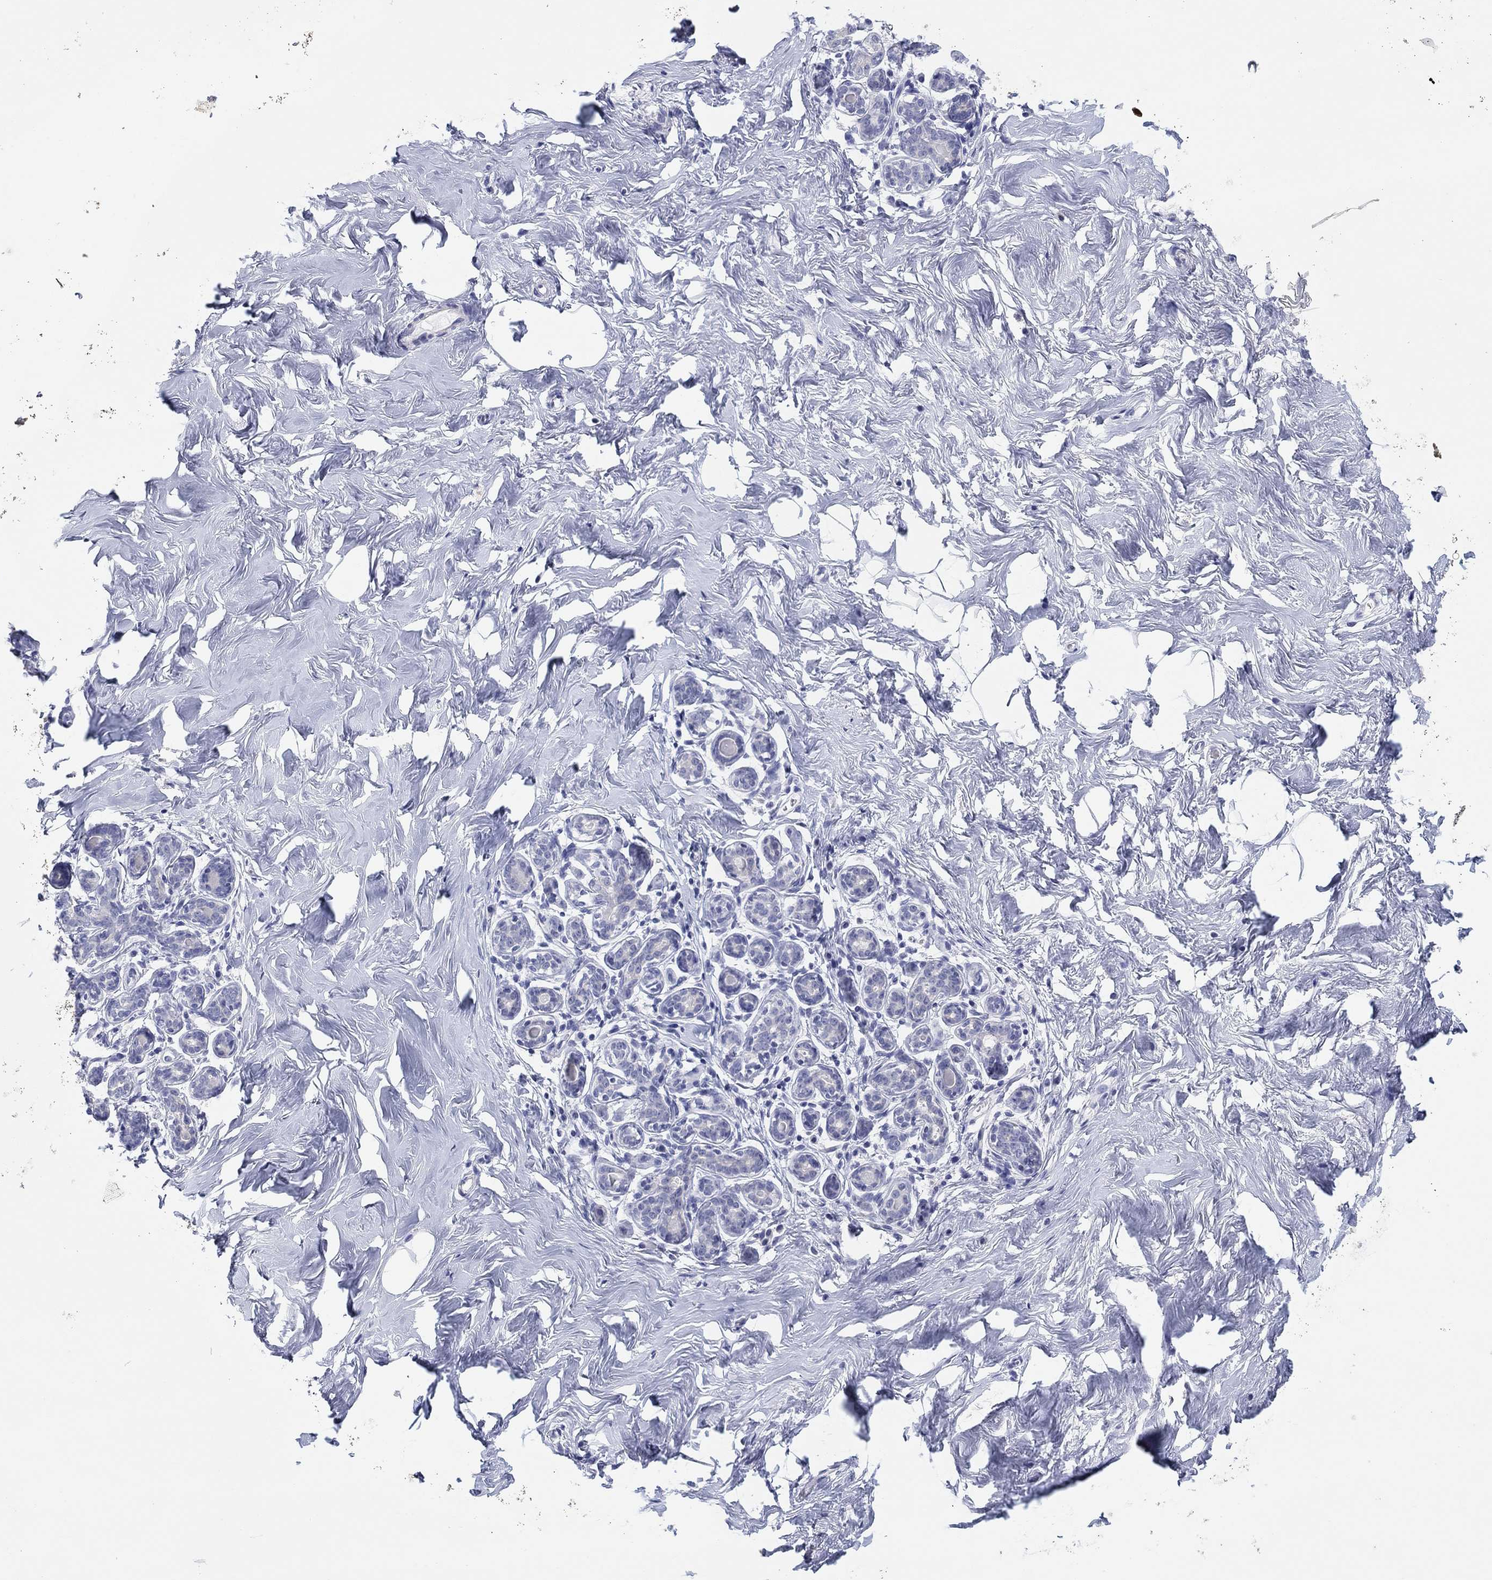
{"staining": {"intensity": "negative", "quantity": "none", "location": "none"}, "tissue": "breast", "cell_type": "Adipocytes", "image_type": "normal", "snomed": [{"axis": "morphology", "description": "Normal tissue, NOS"}, {"axis": "topography", "description": "Skin"}, {"axis": "topography", "description": "Breast"}], "caption": "Breast stained for a protein using immunohistochemistry (IHC) demonstrates no expression adipocytes.", "gene": "CPNE6", "patient": {"sex": "female", "age": 43}}